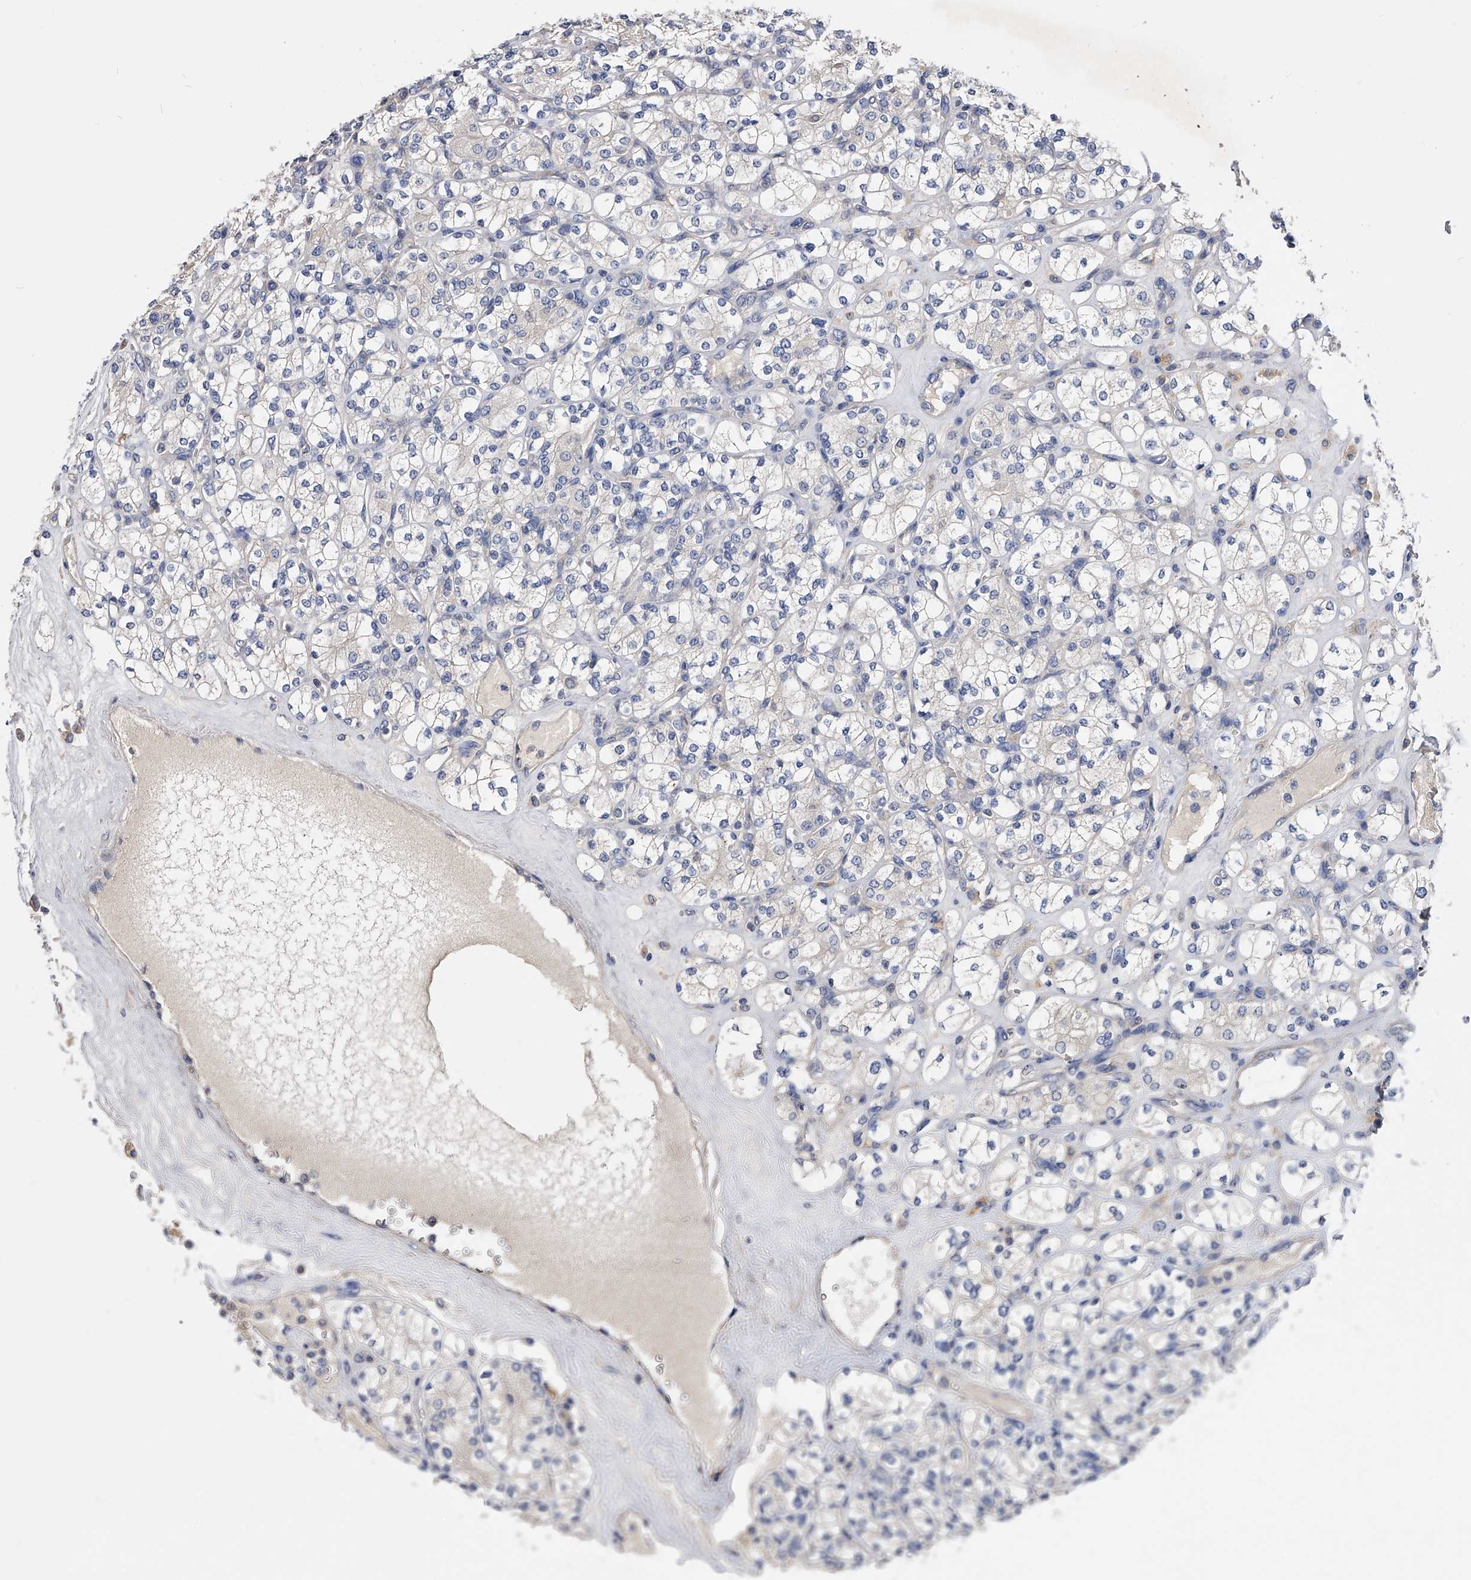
{"staining": {"intensity": "negative", "quantity": "none", "location": "none"}, "tissue": "renal cancer", "cell_type": "Tumor cells", "image_type": "cancer", "snomed": [{"axis": "morphology", "description": "Adenocarcinoma, NOS"}, {"axis": "topography", "description": "Kidney"}], "caption": "This image is of renal adenocarcinoma stained with IHC to label a protein in brown with the nuclei are counter-stained blue. There is no expression in tumor cells.", "gene": "ARL4C", "patient": {"sex": "male", "age": 77}}